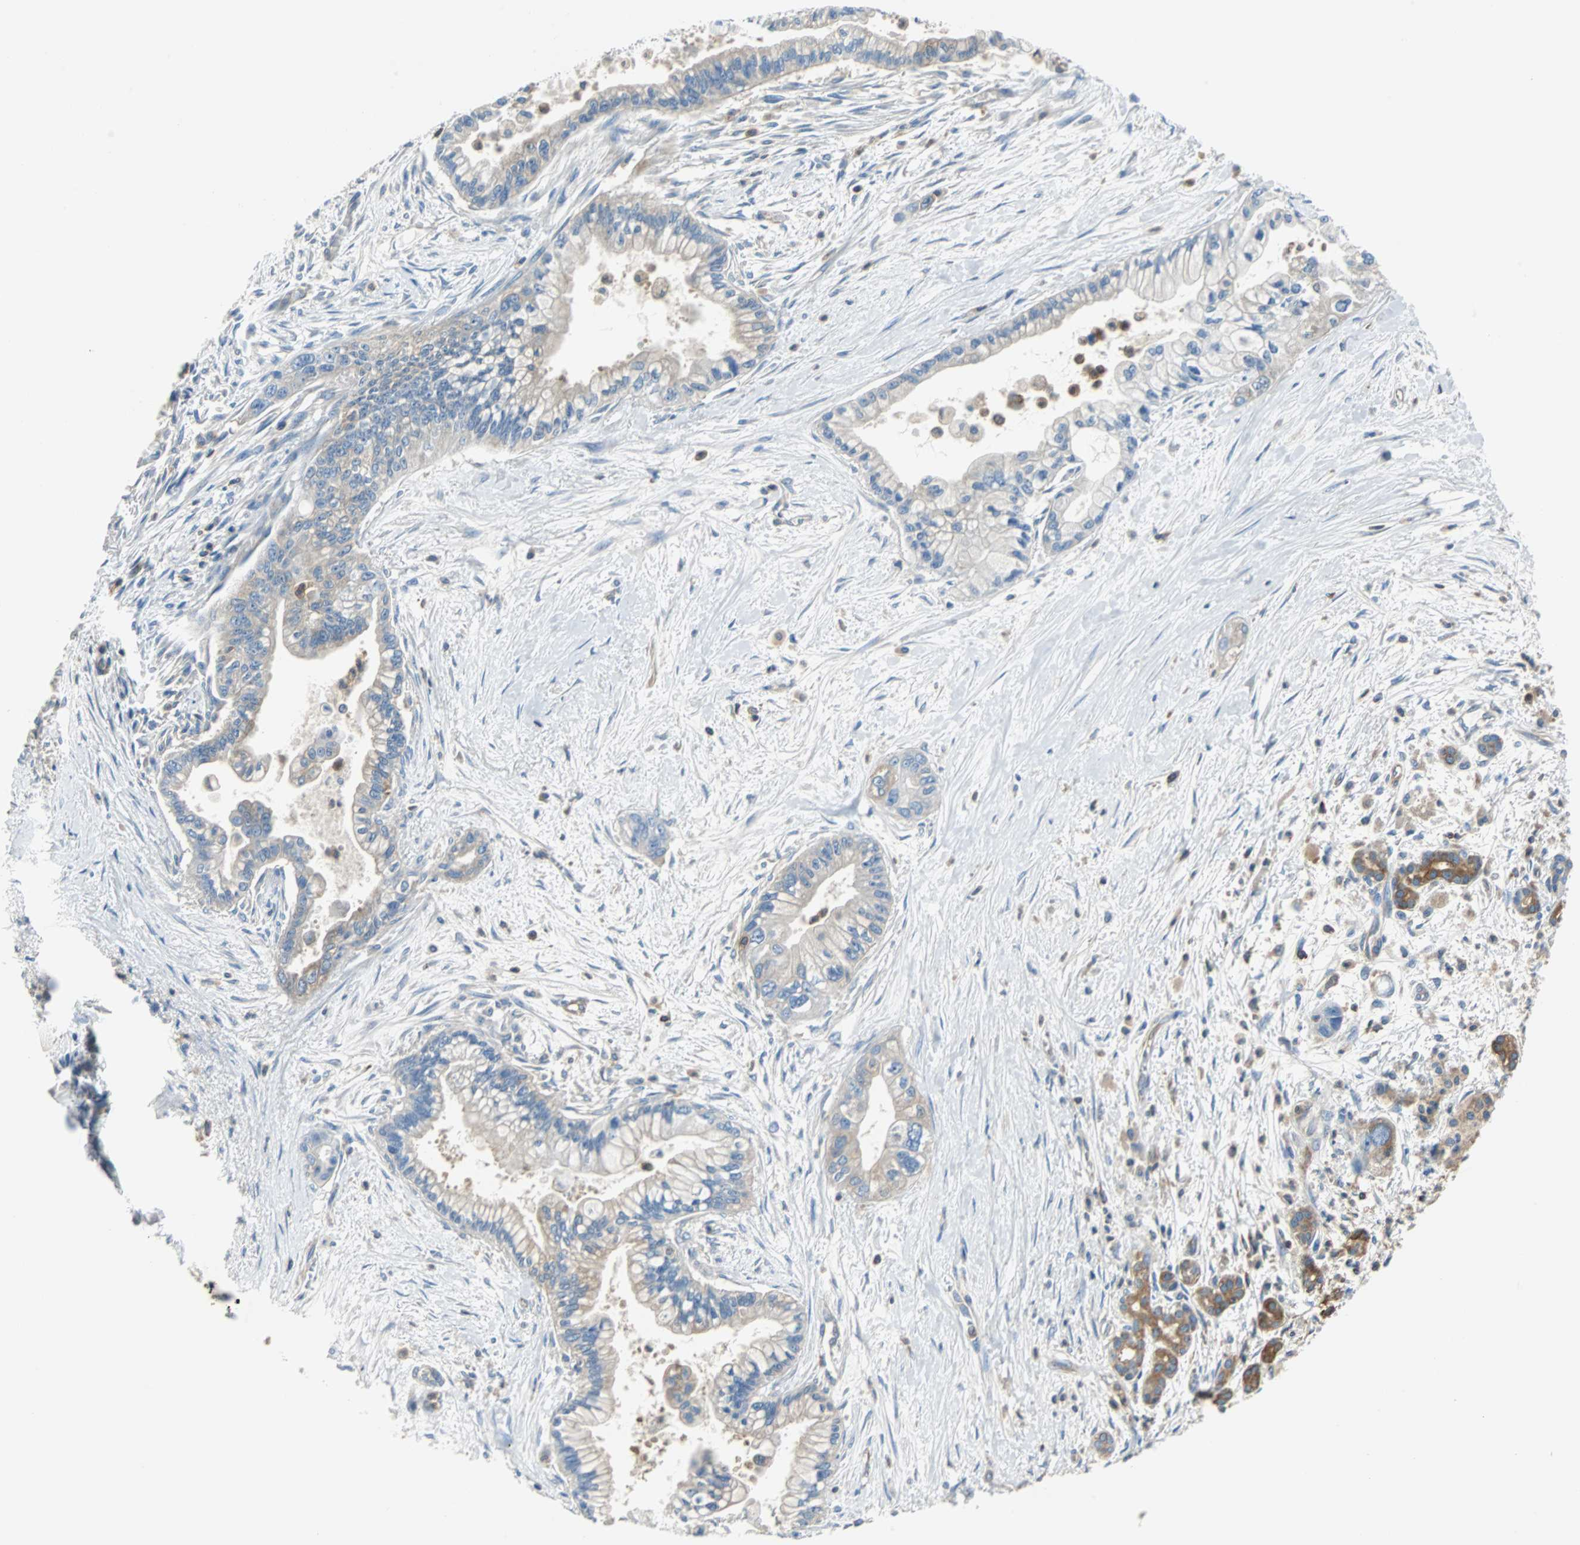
{"staining": {"intensity": "moderate", "quantity": "25%-75%", "location": "cytoplasmic/membranous"}, "tissue": "pancreatic cancer", "cell_type": "Tumor cells", "image_type": "cancer", "snomed": [{"axis": "morphology", "description": "Adenocarcinoma, NOS"}, {"axis": "topography", "description": "Pancreas"}], "caption": "Protein expression analysis of human pancreatic adenocarcinoma reveals moderate cytoplasmic/membranous staining in about 25%-75% of tumor cells.", "gene": "TSC22D4", "patient": {"sex": "male", "age": 70}}